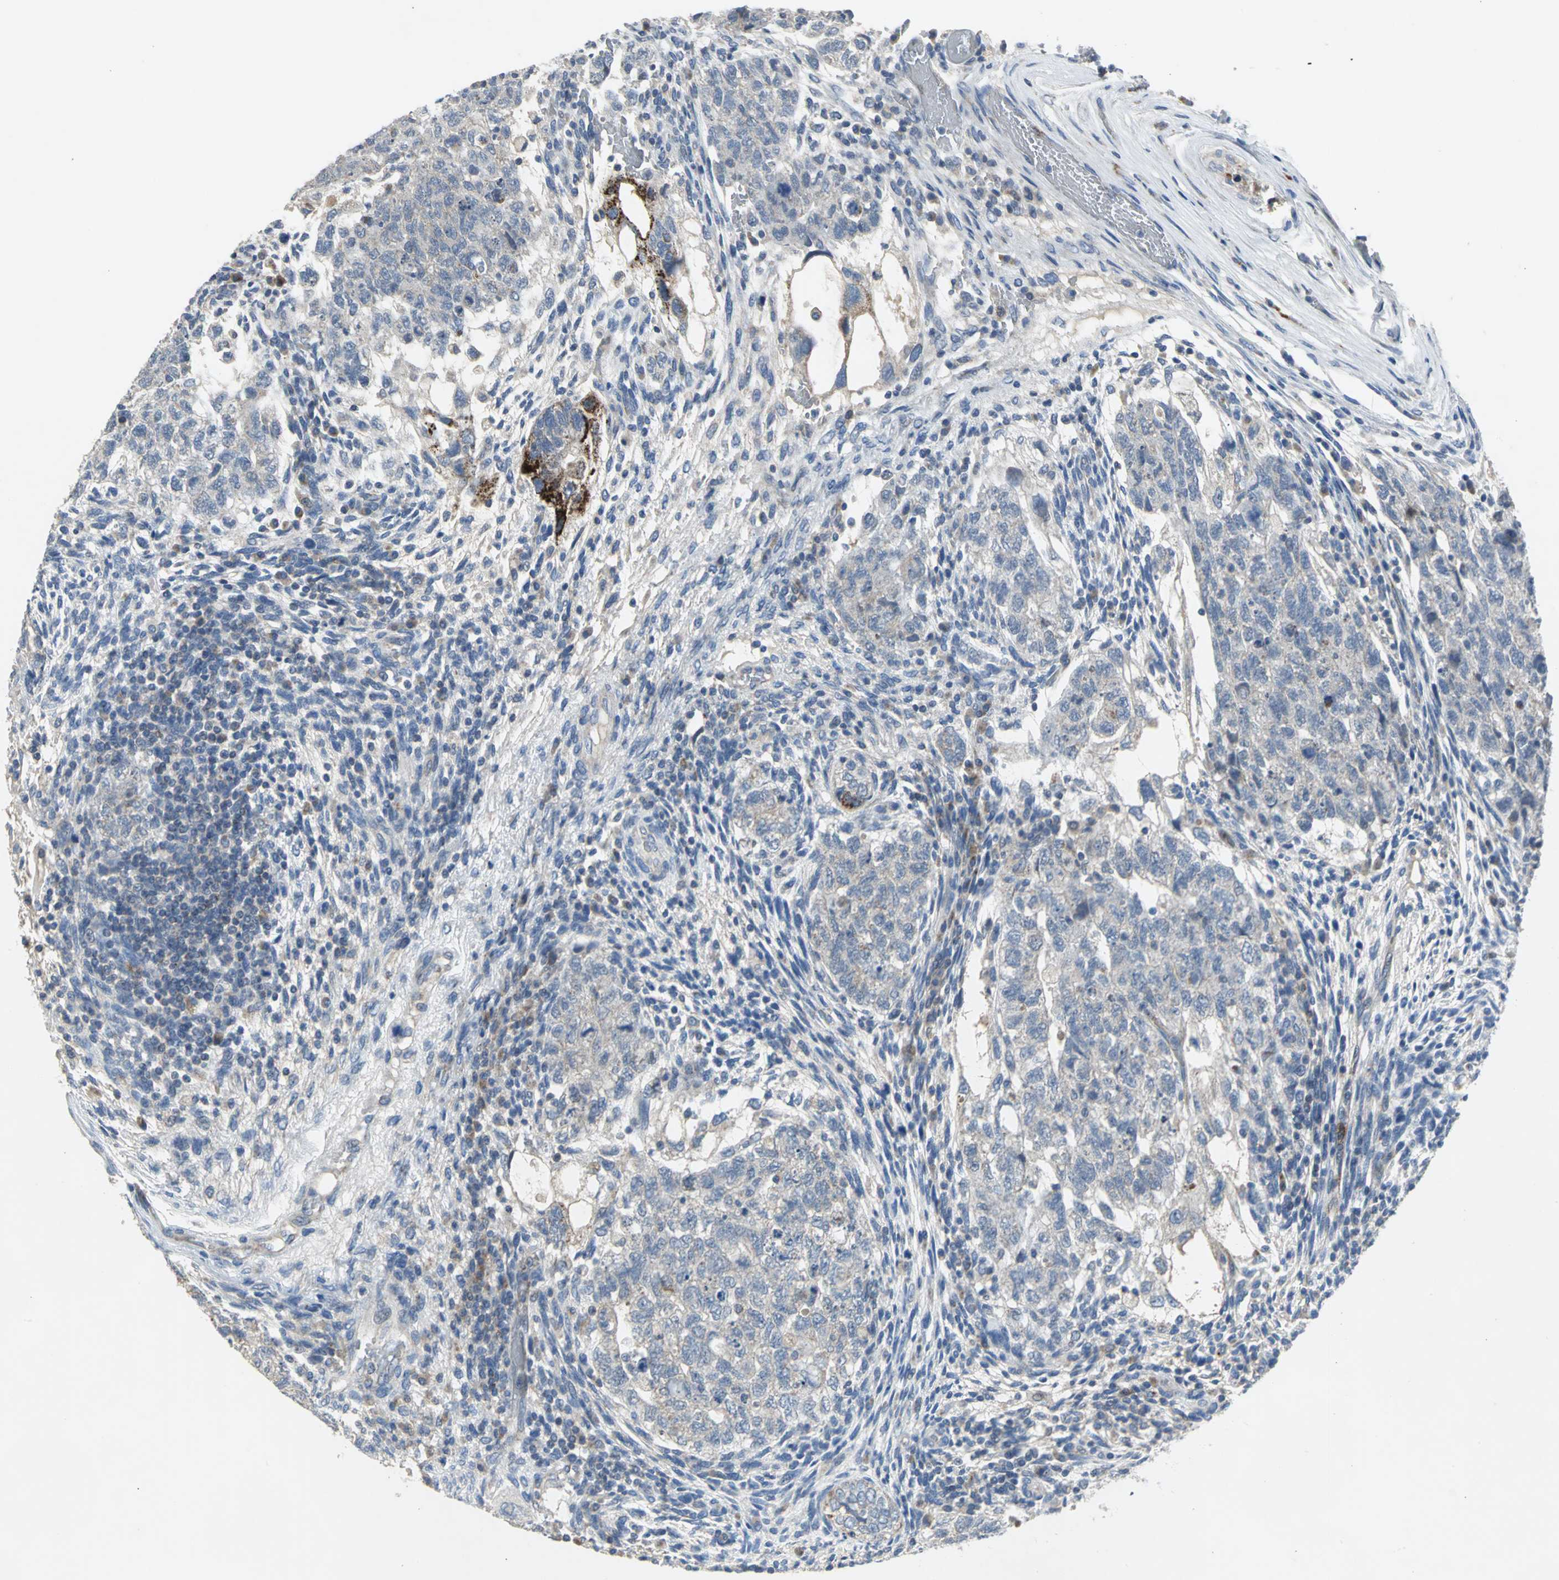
{"staining": {"intensity": "negative", "quantity": "none", "location": "none"}, "tissue": "testis cancer", "cell_type": "Tumor cells", "image_type": "cancer", "snomed": [{"axis": "morphology", "description": "Normal tissue, NOS"}, {"axis": "morphology", "description": "Carcinoma, Embryonal, NOS"}, {"axis": "topography", "description": "Testis"}], "caption": "Immunohistochemistry image of neoplastic tissue: embryonal carcinoma (testis) stained with DAB (3,3'-diaminobenzidine) displays no significant protein staining in tumor cells. (DAB (3,3'-diaminobenzidine) immunohistochemistry, high magnification).", "gene": "SPPL2B", "patient": {"sex": "male", "age": 36}}